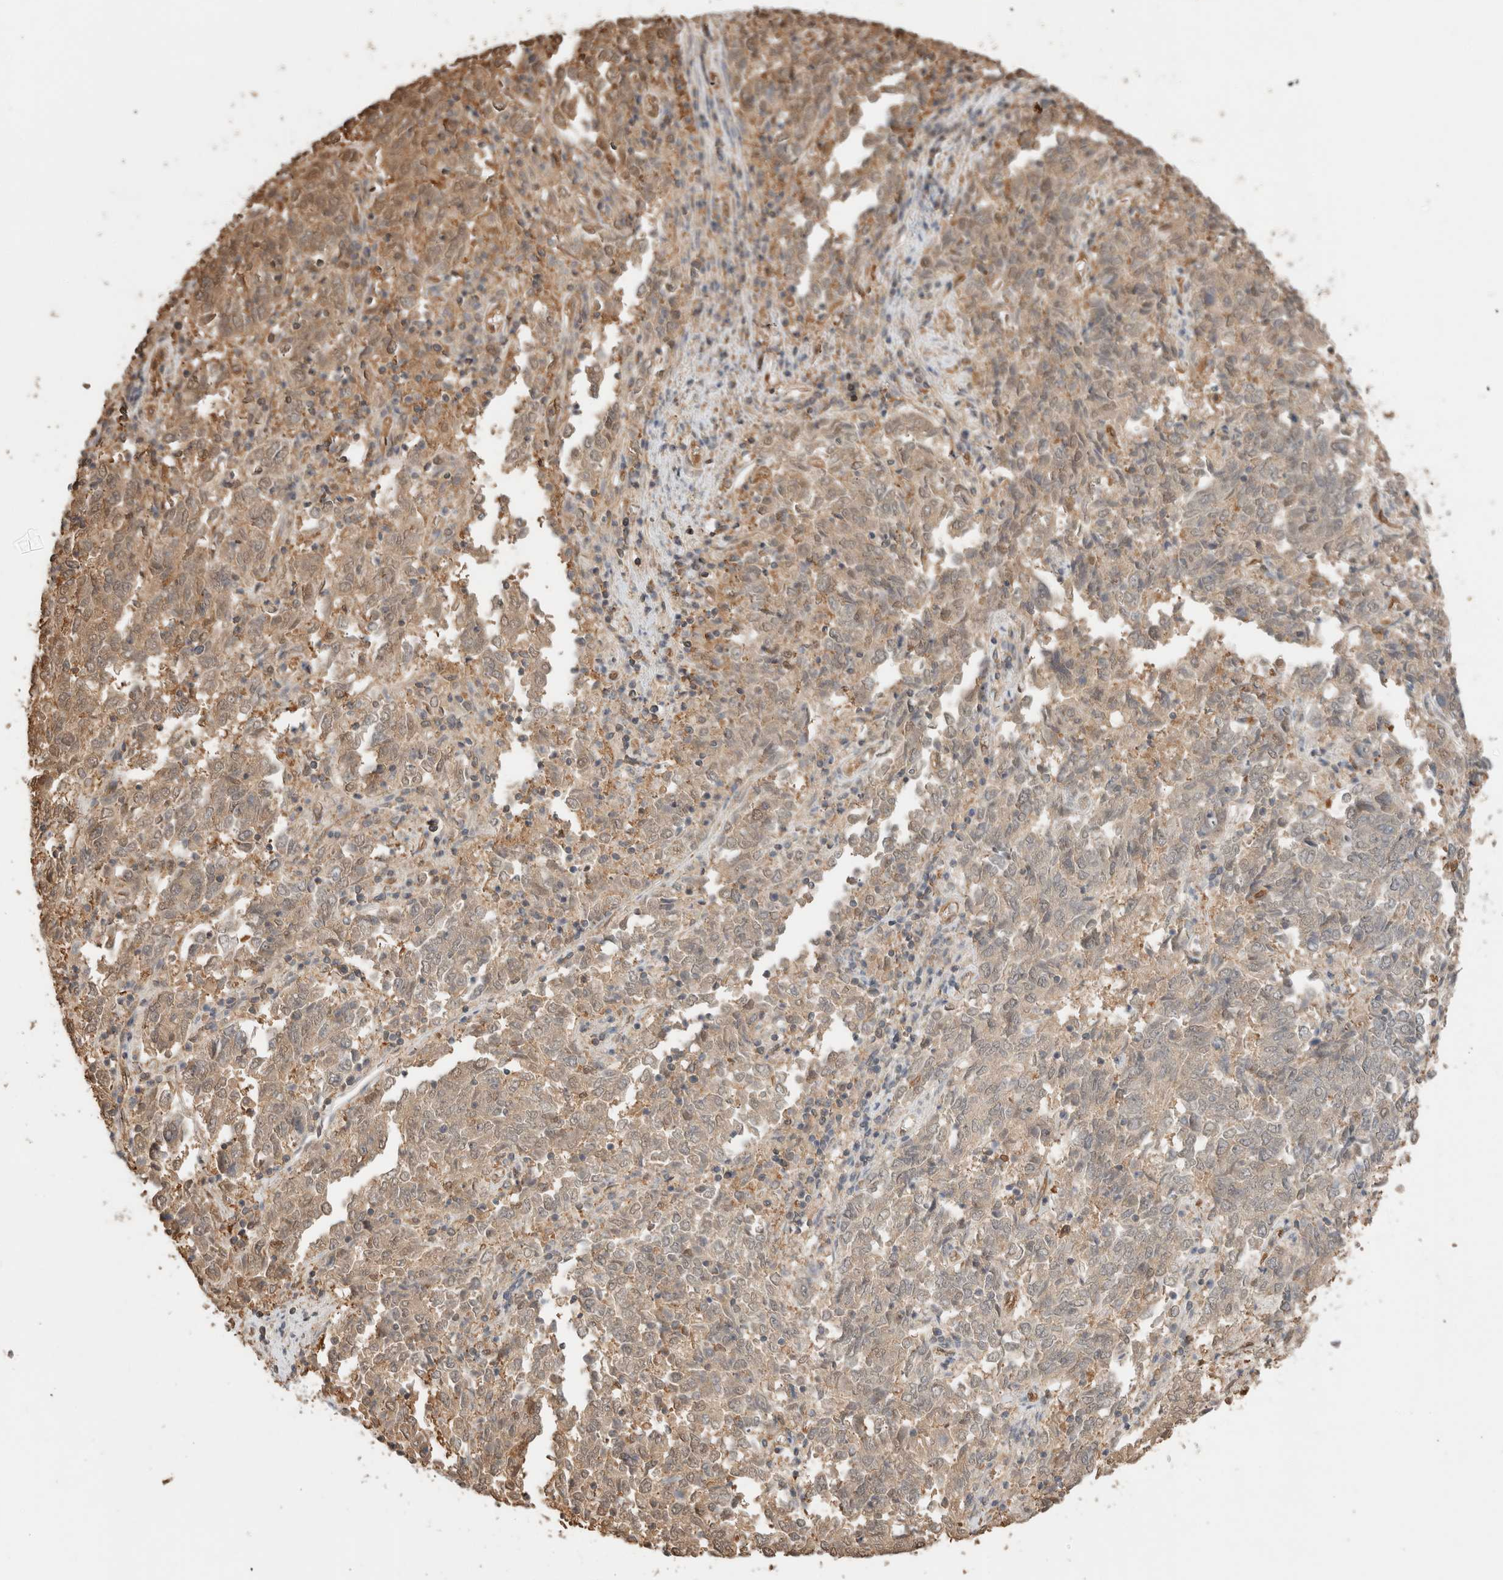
{"staining": {"intensity": "weak", "quantity": ">75%", "location": "cytoplasmic/membranous,nuclear"}, "tissue": "endometrial cancer", "cell_type": "Tumor cells", "image_type": "cancer", "snomed": [{"axis": "morphology", "description": "Adenocarcinoma, NOS"}, {"axis": "topography", "description": "Endometrium"}], "caption": "DAB immunohistochemical staining of human endometrial cancer (adenocarcinoma) shows weak cytoplasmic/membranous and nuclear protein expression in about >75% of tumor cells. (brown staining indicates protein expression, while blue staining denotes nuclei).", "gene": "YWHAH", "patient": {"sex": "female", "age": 80}}